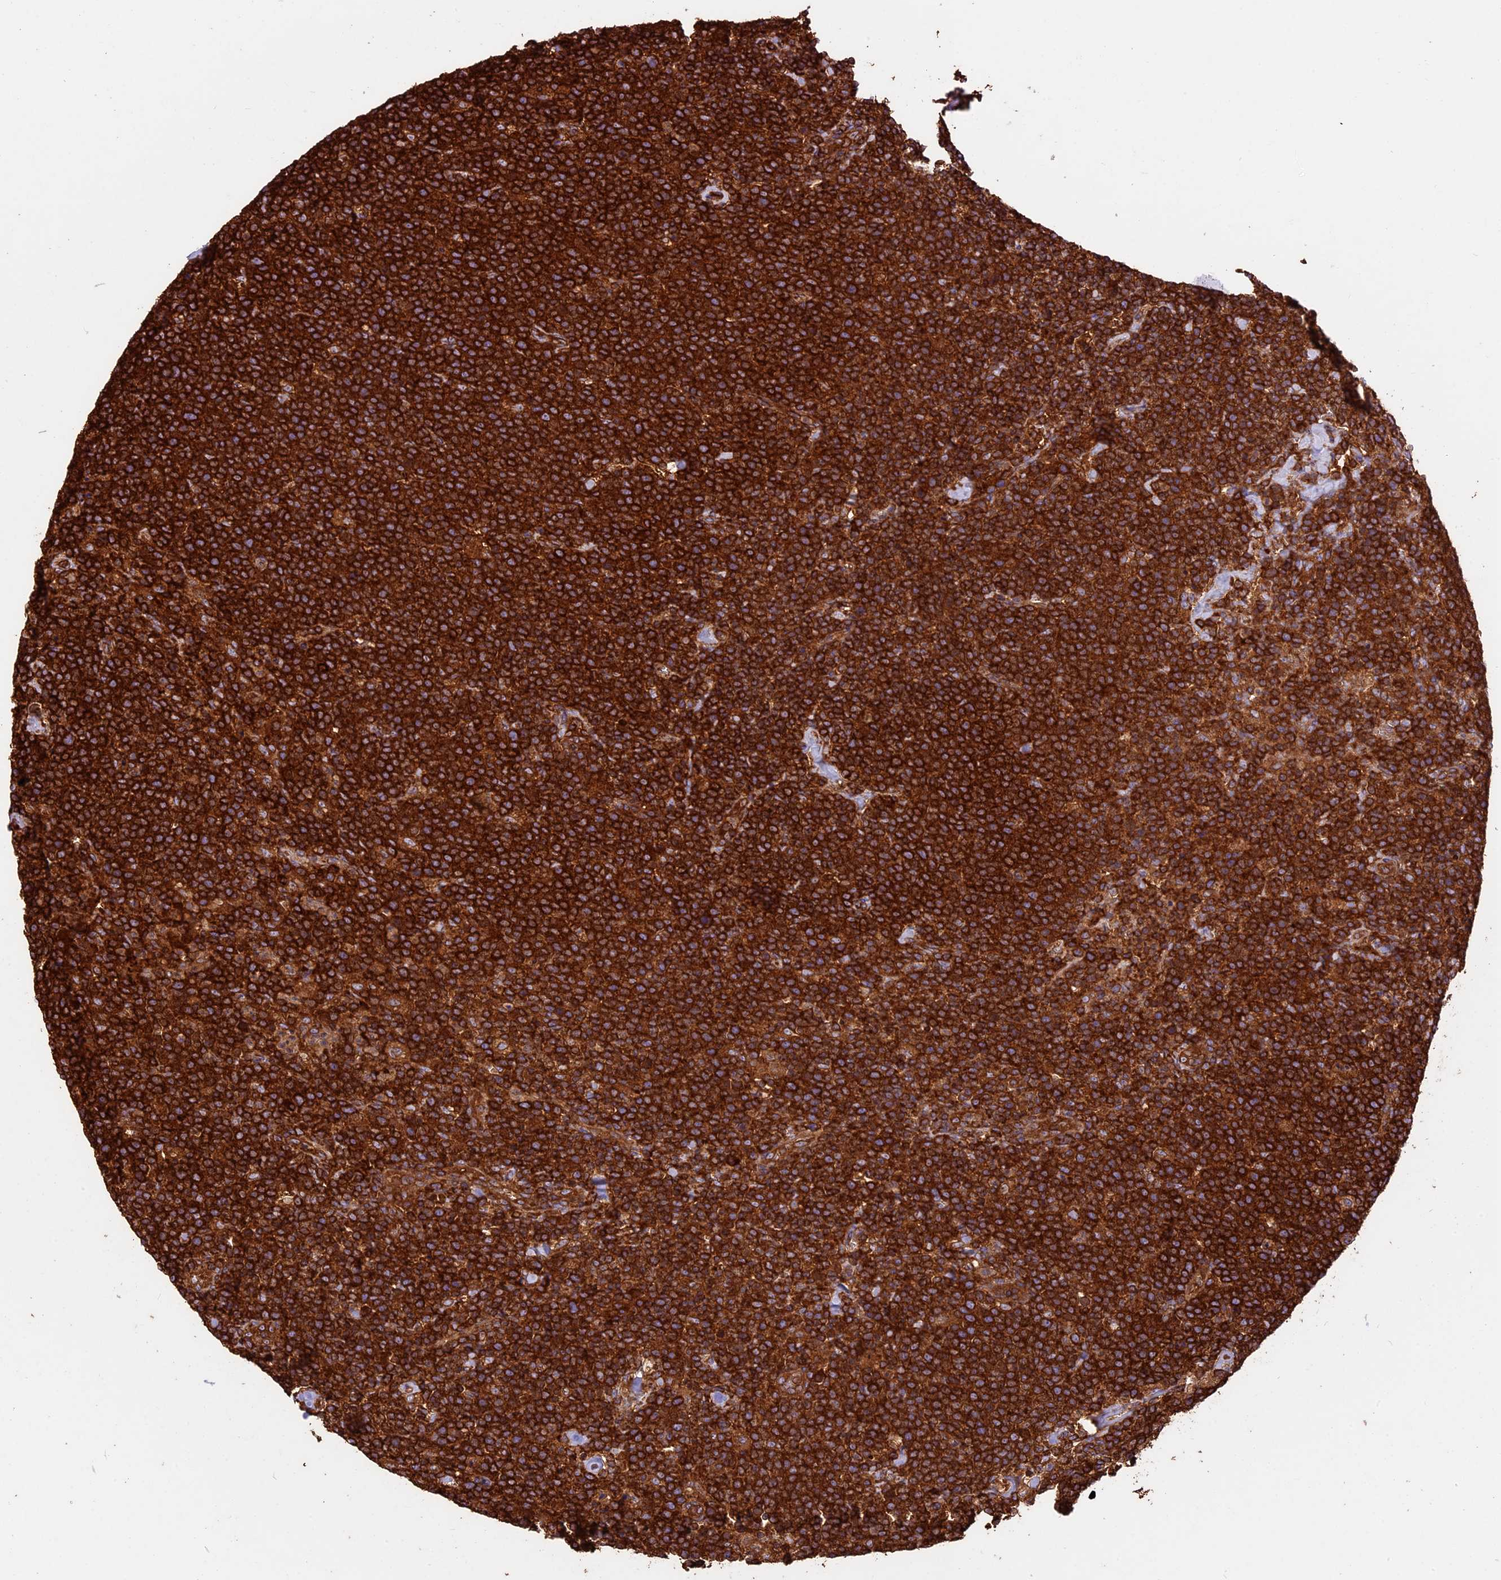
{"staining": {"intensity": "strong", "quantity": ">75%", "location": "cytoplasmic/membranous"}, "tissue": "lymphoma", "cell_type": "Tumor cells", "image_type": "cancer", "snomed": [{"axis": "morphology", "description": "Malignant lymphoma, non-Hodgkin's type, High grade"}, {"axis": "topography", "description": "Lymph node"}], "caption": "This histopathology image shows IHC staining of malignant lymphoma, non-Hodgkin's type (high-grade), with high strong cytoplasmic/membranous positivity in about >75% of tumor cells.", "gene": "KARS1", "patient": {"sex": "male", "age": 61}}